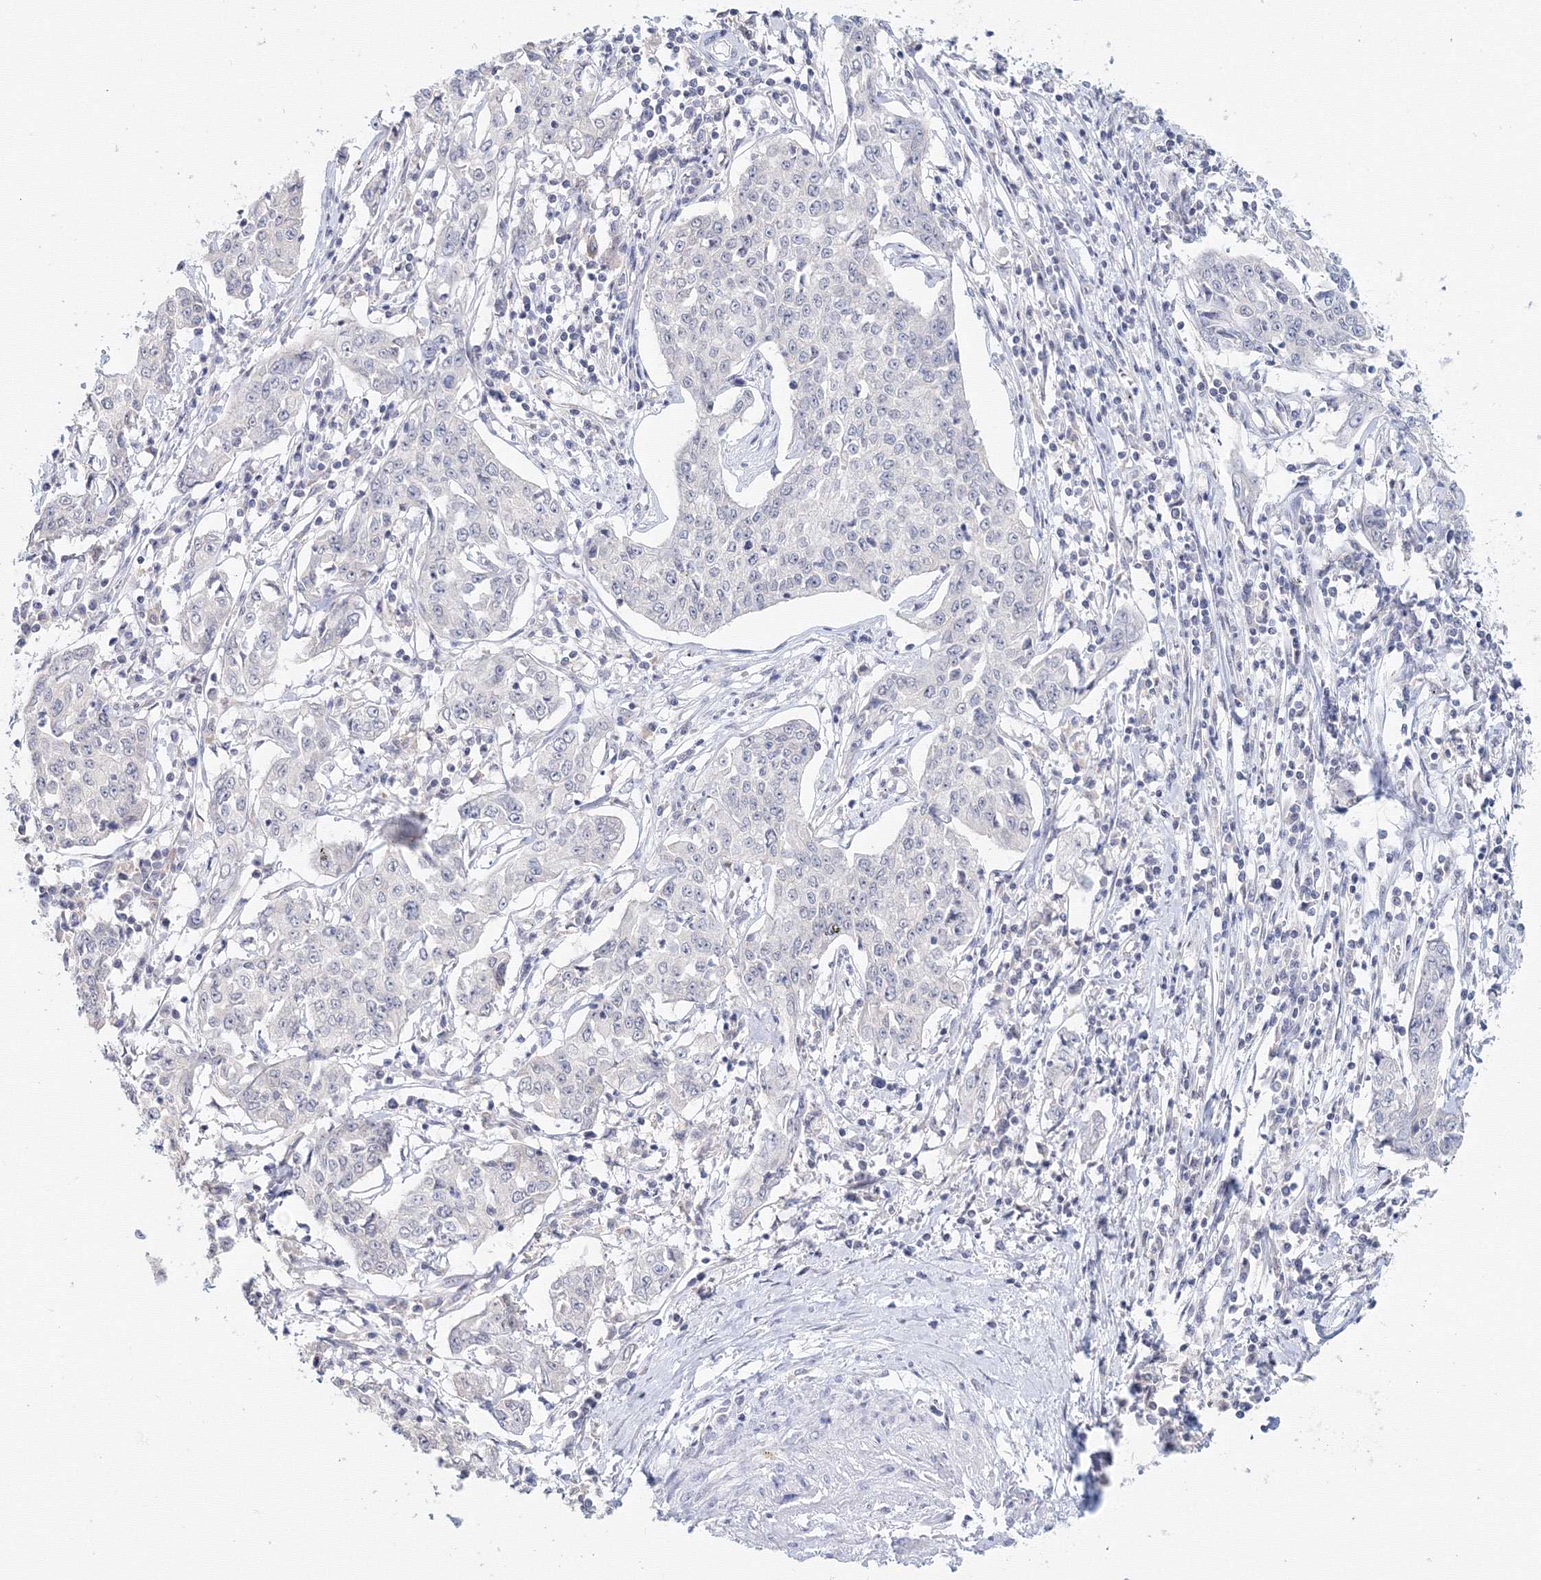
{"staining": {"intensity": "negative", "quantity": "none", "location": "none"}, "tissue": "cervical cancer", "cell_type": "Tumor cells", "image_type": "cancer", "snomed": [{"axis": "morphology", "description": "Squamous cell carcinoma, NOS"}, {"axis": "topography", "description": "Cervix"}], "caption": "Tumor cells are negative for brown protein staining in cervical squamous cell carcinoma.", "gene": "SLC7A7", "patient": {"sex": "female", "age": 35}}